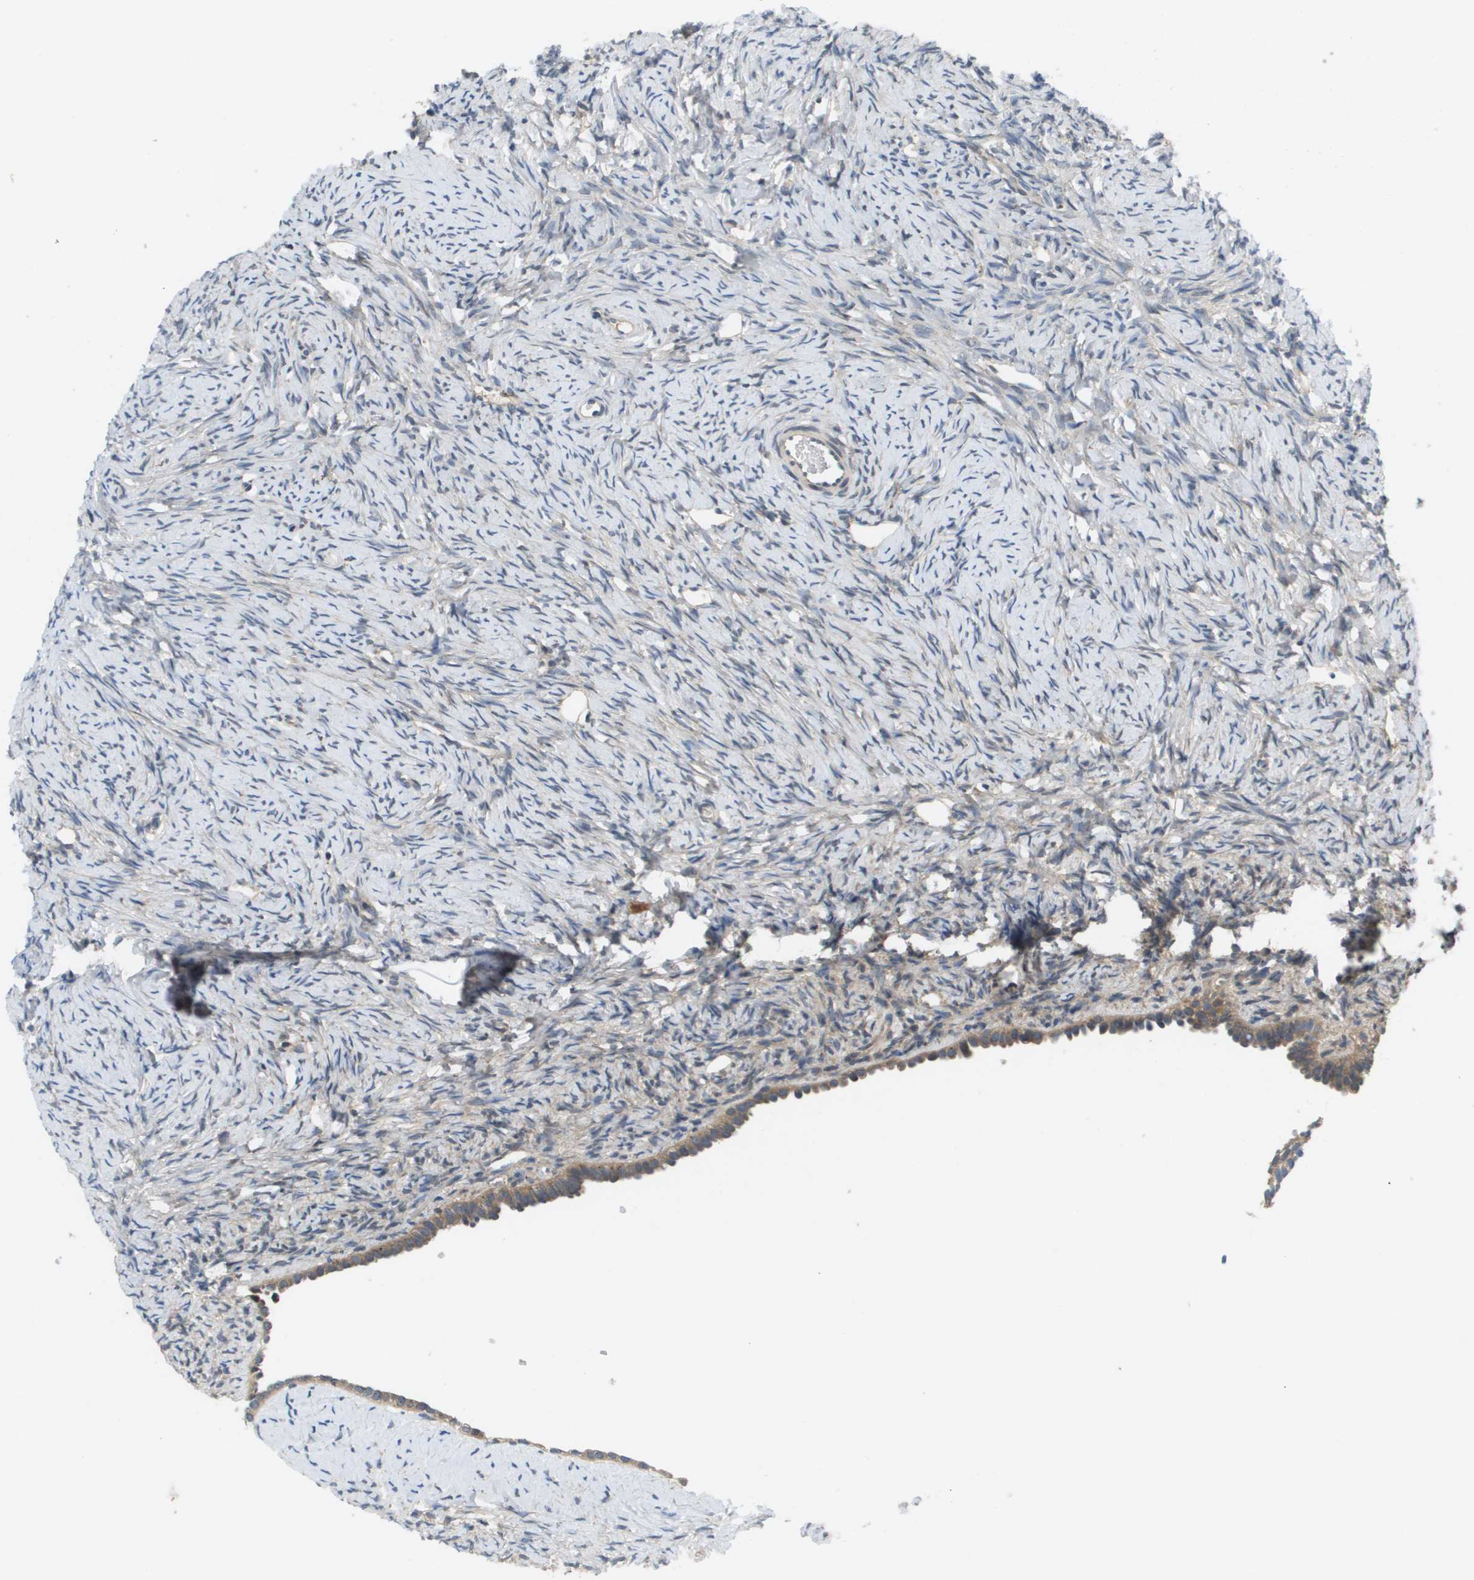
{"staining": {"intensity": "weak", "quantity": "<25%", "location": "cytoplasmic/membranous"}, "tissue": "ovary", "cell_type": "Ovarian stroma cells", "image_type": "normal", "snomed": [{"axis": "morphology", "description": "Normal tissue, NOS"}, {"axis": "topography", "description": "Ovary"}], "caption": "Immunohistochemistry (IHC) histopathology image of unremarkable ovary: human ovary stained with DAB shows no significant protein staining in ovarian stroma cells.", "gene": "SLC25A20", "patient": {"sex": "female", "age": 33}}